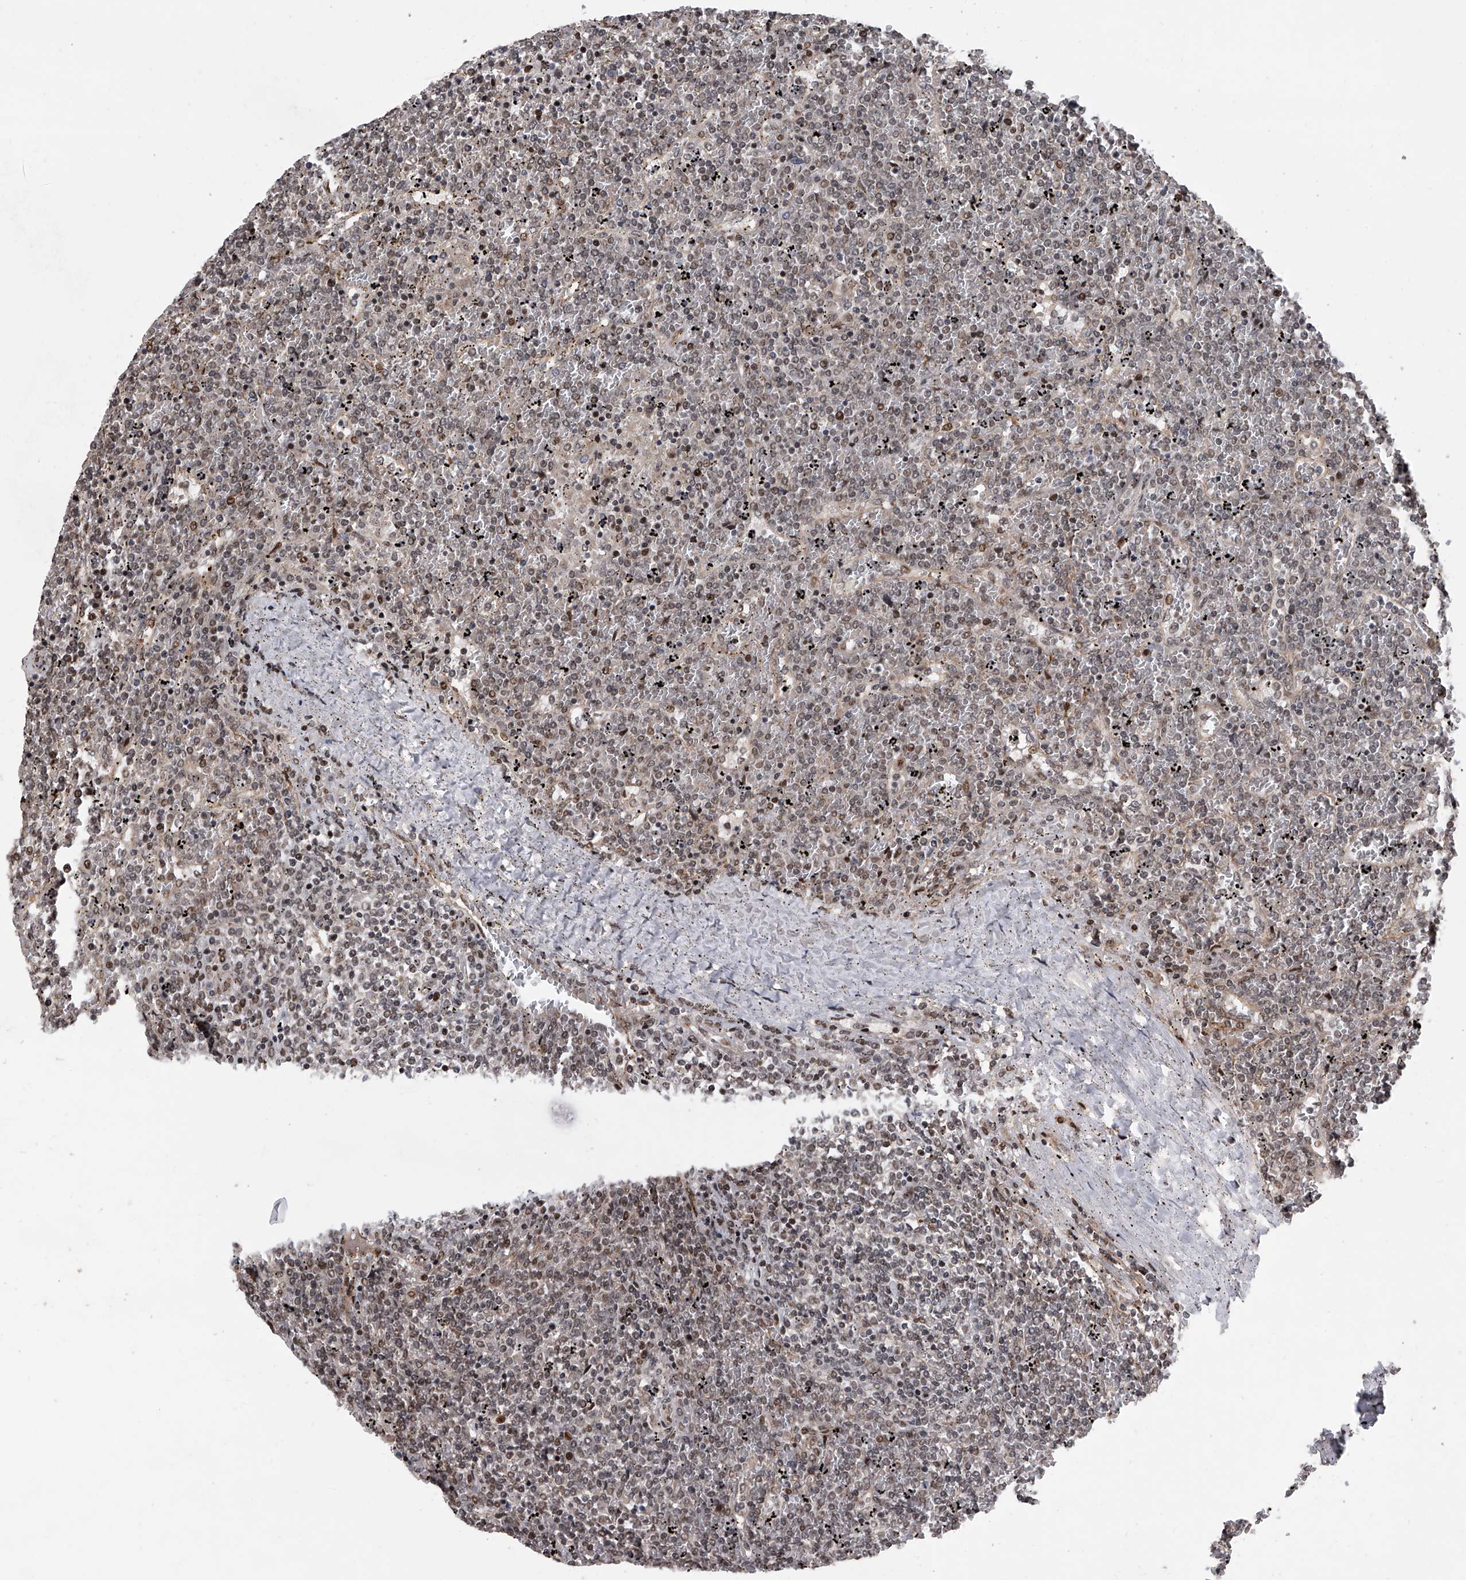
{"staining": {"intensity": "negative", "quantity": "none", "location": "none"}, "tissue": "lymphoma", "cell_type": "Tumor cells", "image_type": "cancer", "snomed": [{"axis": "morphology", "description": "Malignant lymphoma, non-Hodgkin's type, Low grade"}, {"axis": "topography", "description": "Spleen"}], "caption": "This photomicrograph is of malignant lymphoma, non-Hodgkin's type (low-grade) stained with immunohistochemistry (IHC) to label a protein in brown with the nuclei are counter-stained blue. There is no positivity in tumor cells.", "gene": "ZNF426", "patient": {"sex": "female", "age": 19}}